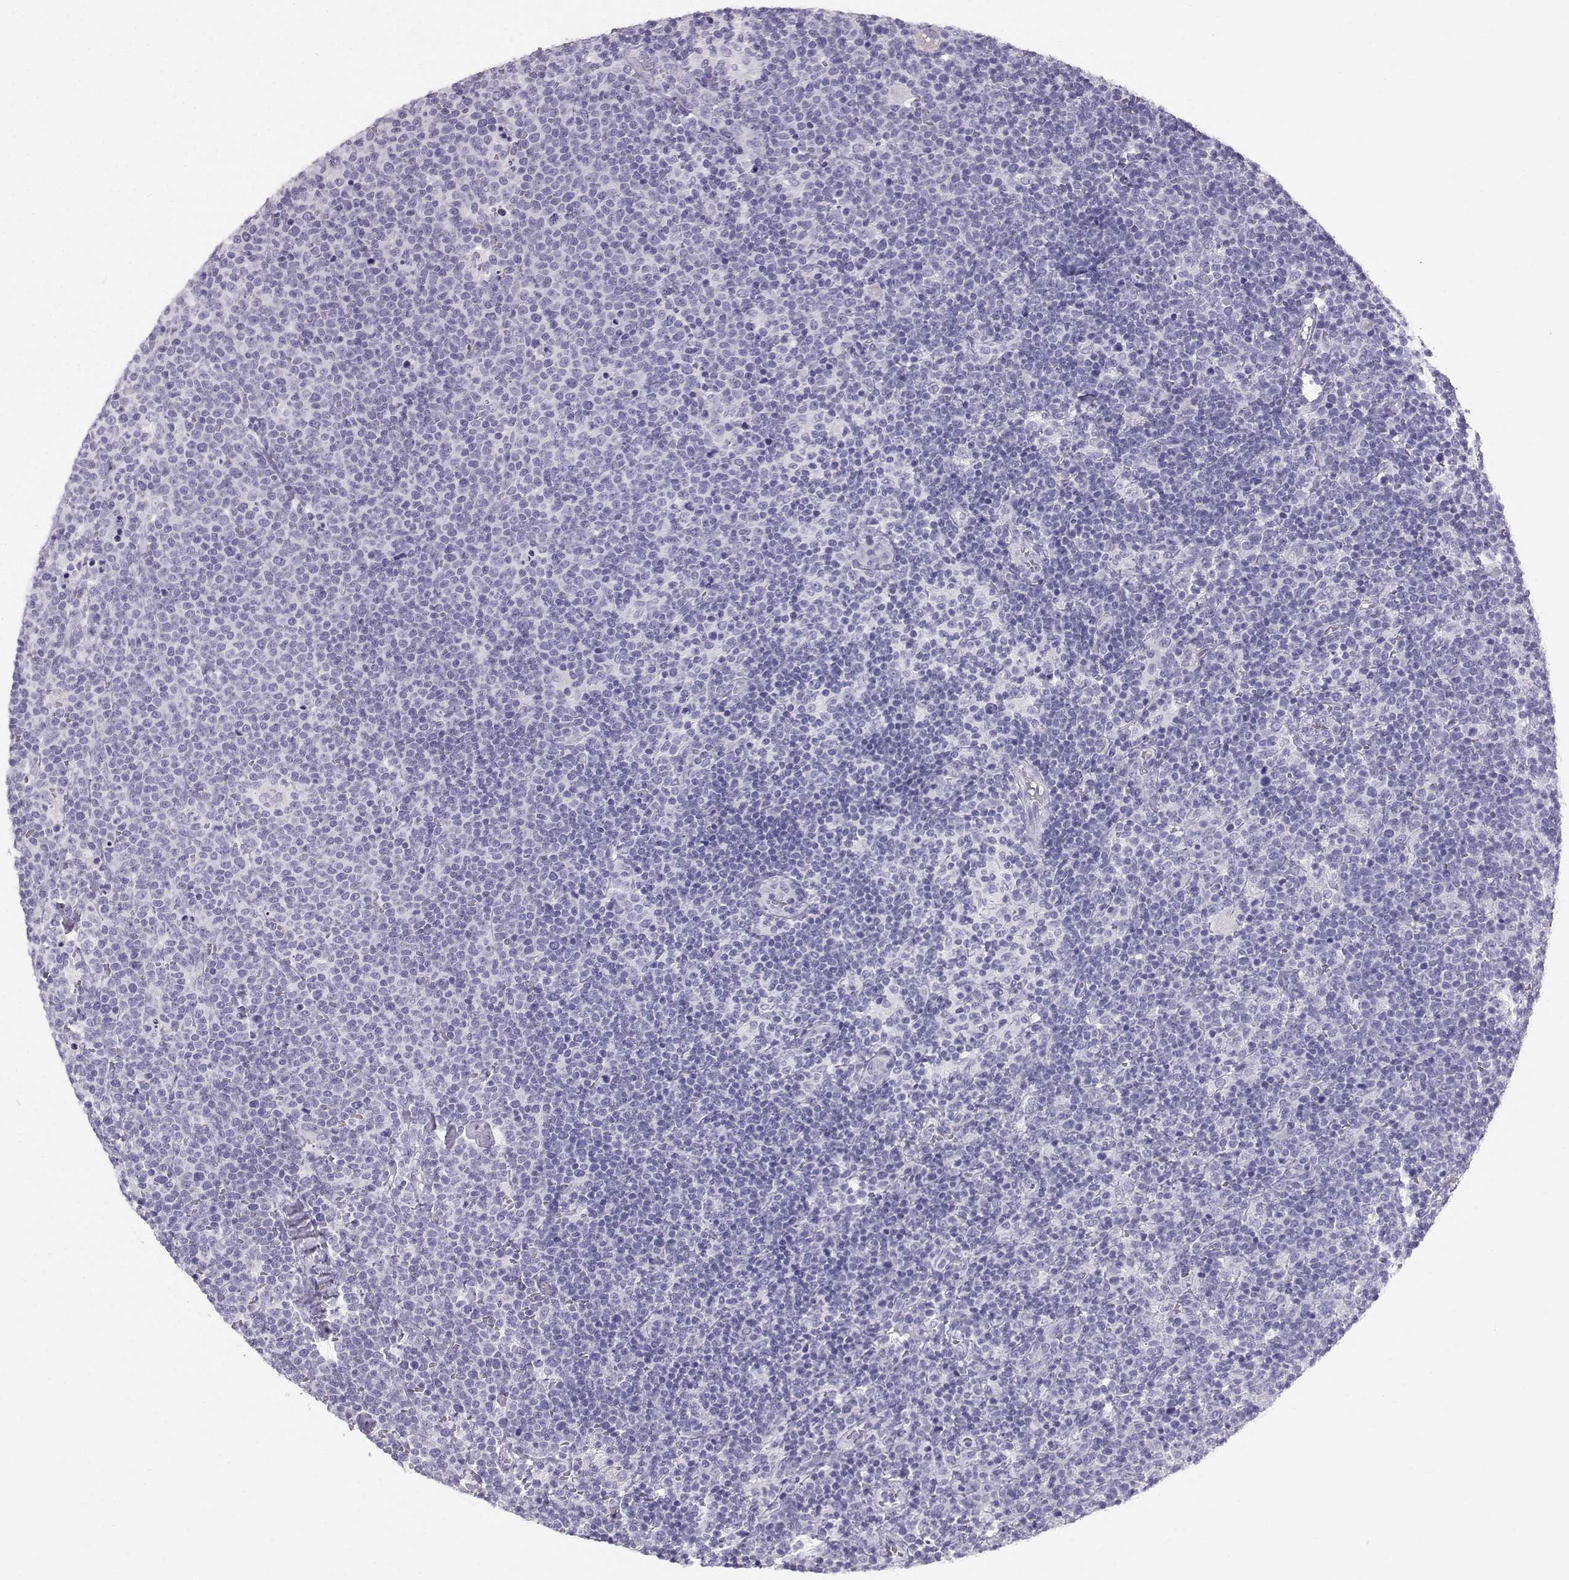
{"staining": {"intensity": "negative", "quantity": "none", "location": "none"}, "tissue": "lymphoma", "cell_type": "Tumor cells", "image_type": "cancer", "snomed": [{"axis": "morphology", "description": "Malignant lymphoma, non-Hodgkin's type, High grade"}, {"axis": "topography", "description": "Lymph node"}], "caption": "Tumor cells show no significant protein positivity in lymphoma. (DAB immunohistochemistry (IHC) with hematoxylin counter stain).", "gene": "IQCD", "patient": {"sex": "male", "age": 61}}